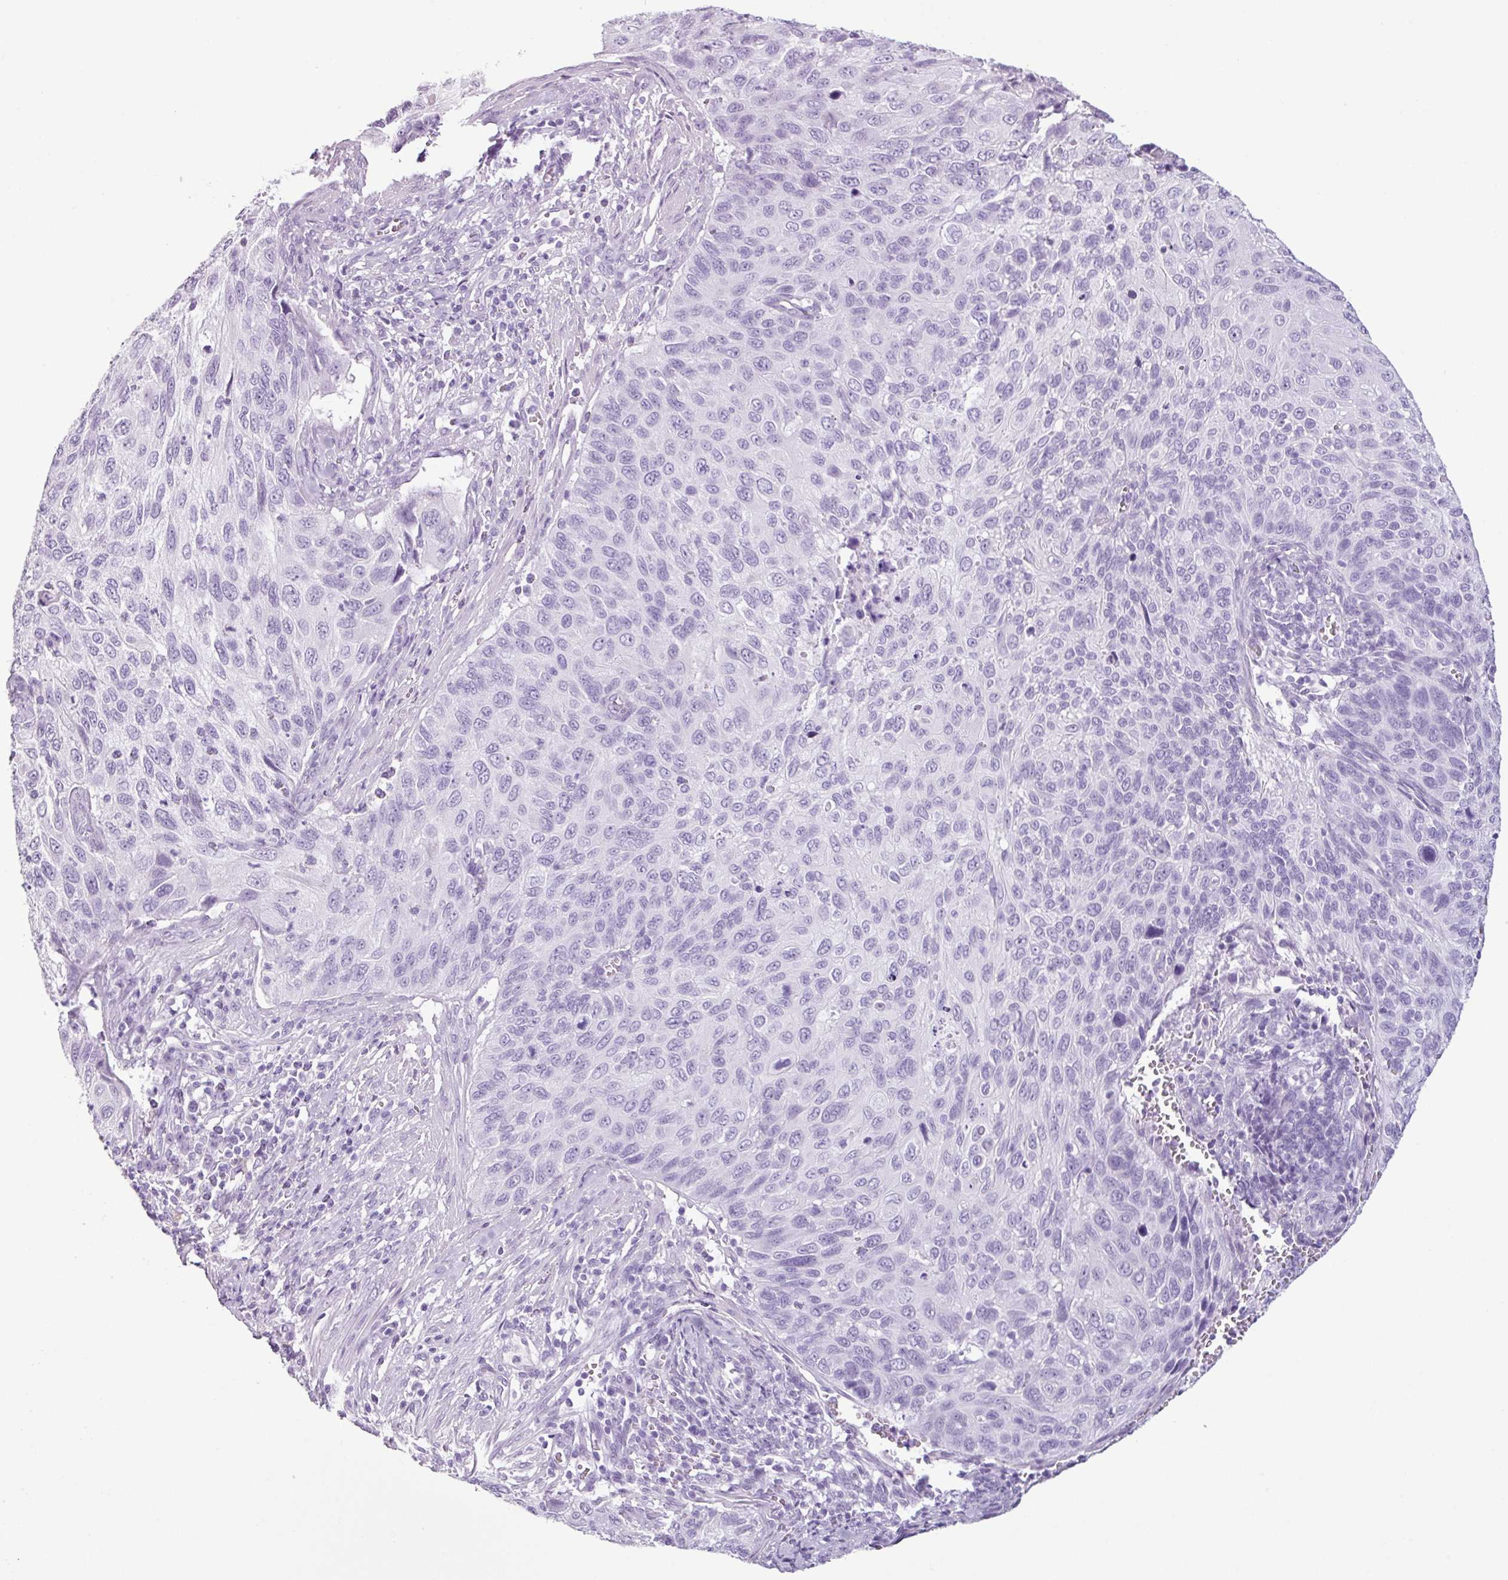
{"staining": {"intensity": "negative", "quantity": "none", "location": "none"}, "tissue": "cervical cancer", "cell_type": "Tumor cells", "image_type": "cancer", "snomed": [{"axis": "morphology", "description": "Squamous cell carcinoma, NOS"}, {"axis": "topography", "description": "Cervix"}], "caption": "There is no significant expression in tumor cells of squamous cell carcinoma (cervical). Nuclei are stained in blue.", "gene": "SCT", "patient": {"sex": "female", "age": 70}}